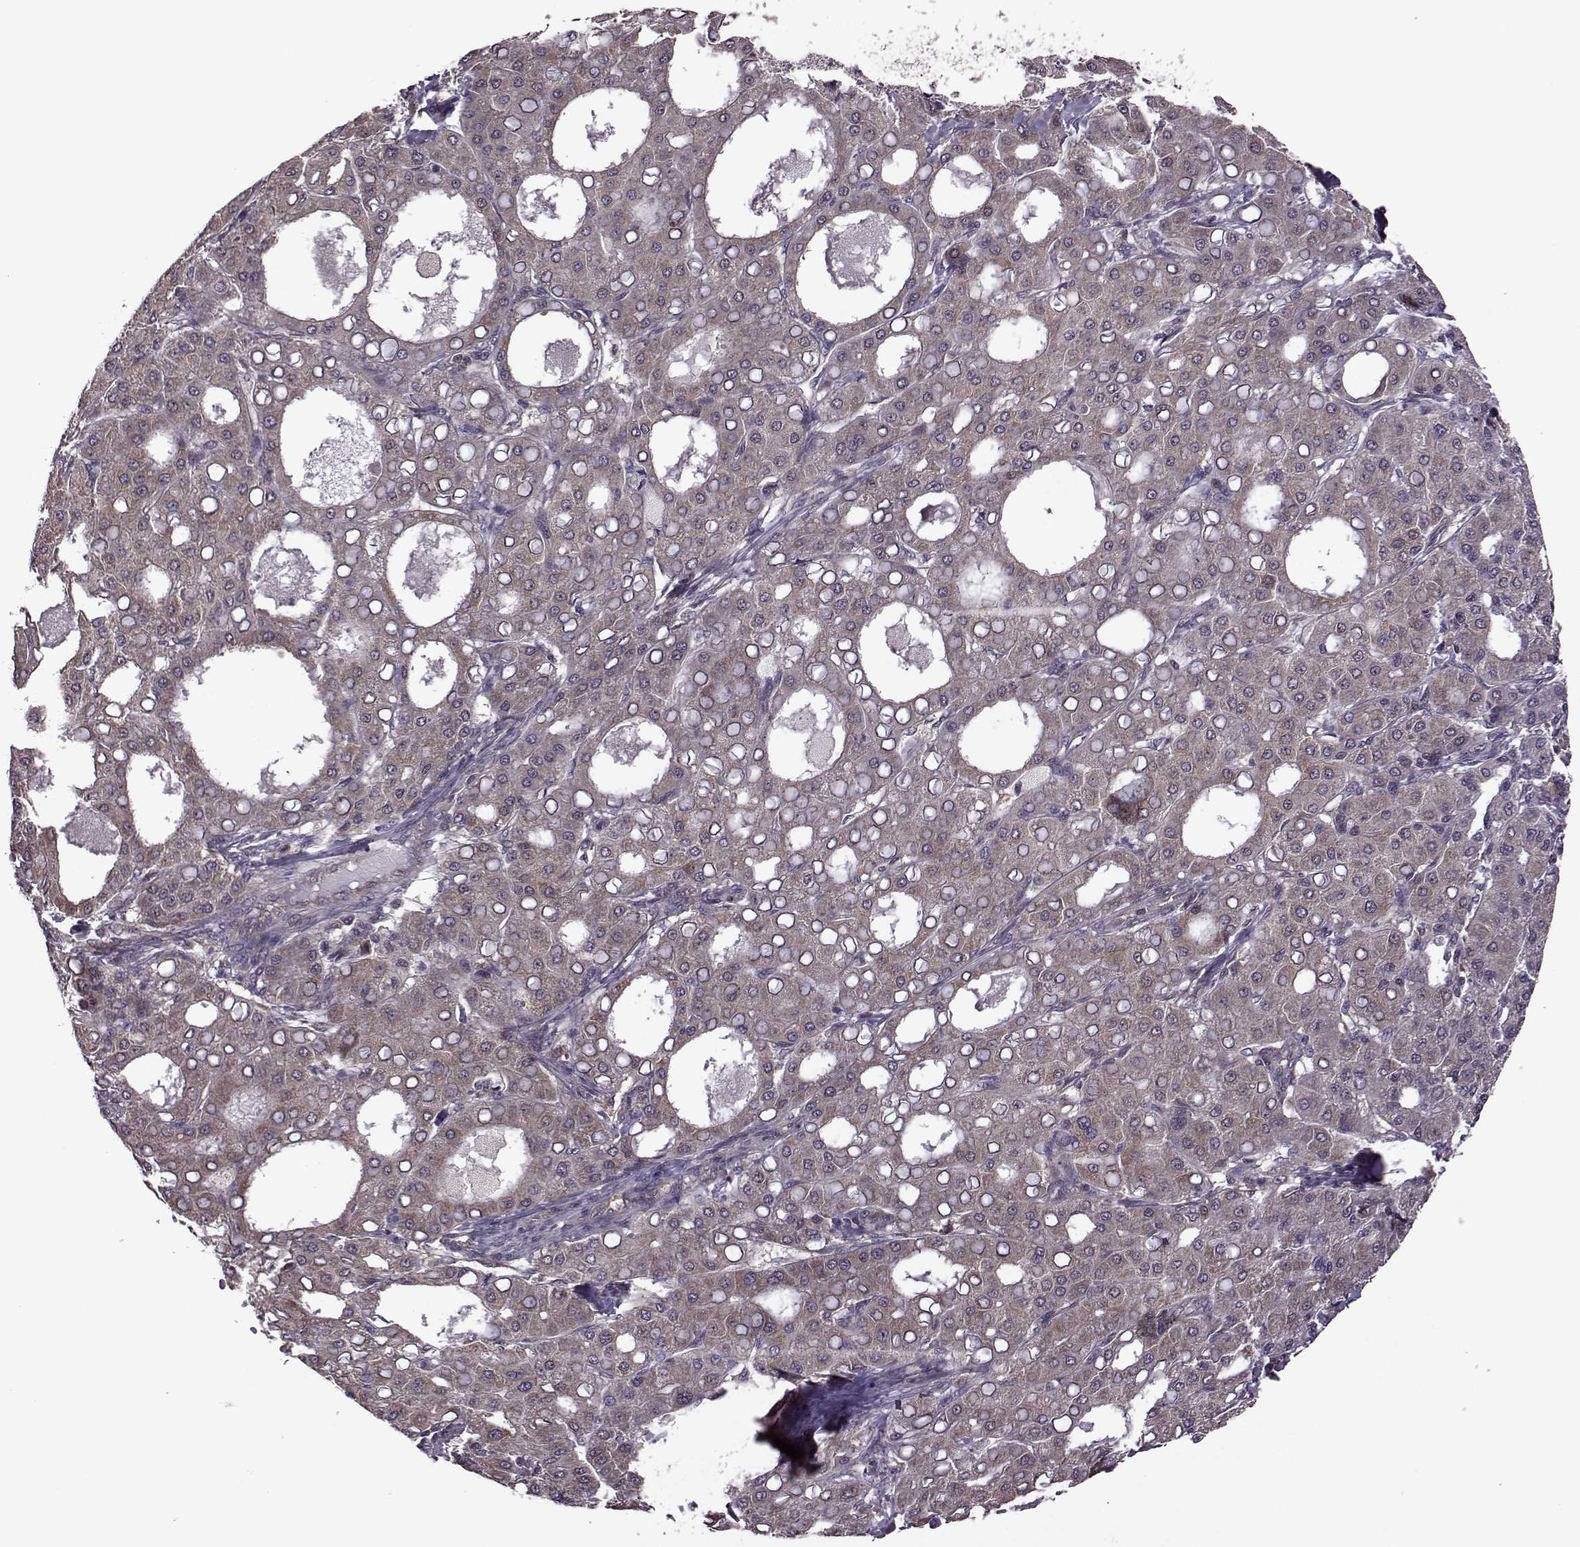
{"staining": {"intensity": "weak", "quantity": "25%-75%", "location": "cytoplasmic/membranous"}, "tissue": "liver cancer", "cell_type": "Tumor cells", "image_type": "cancer", "snomed": [{"axis": "morphology", "description": "Carcinoma, Hepatocellular, NOS"}, {"axis": "topography", "description": "Liver"}], "caption": "A brown stain labels weak cytoplasmic/membranous expression of a protein in liver cancer (hepatocellular carcinoma) tumor cells.", "gene": "URI1", "patient": {"sex": "male", "age": 65}}